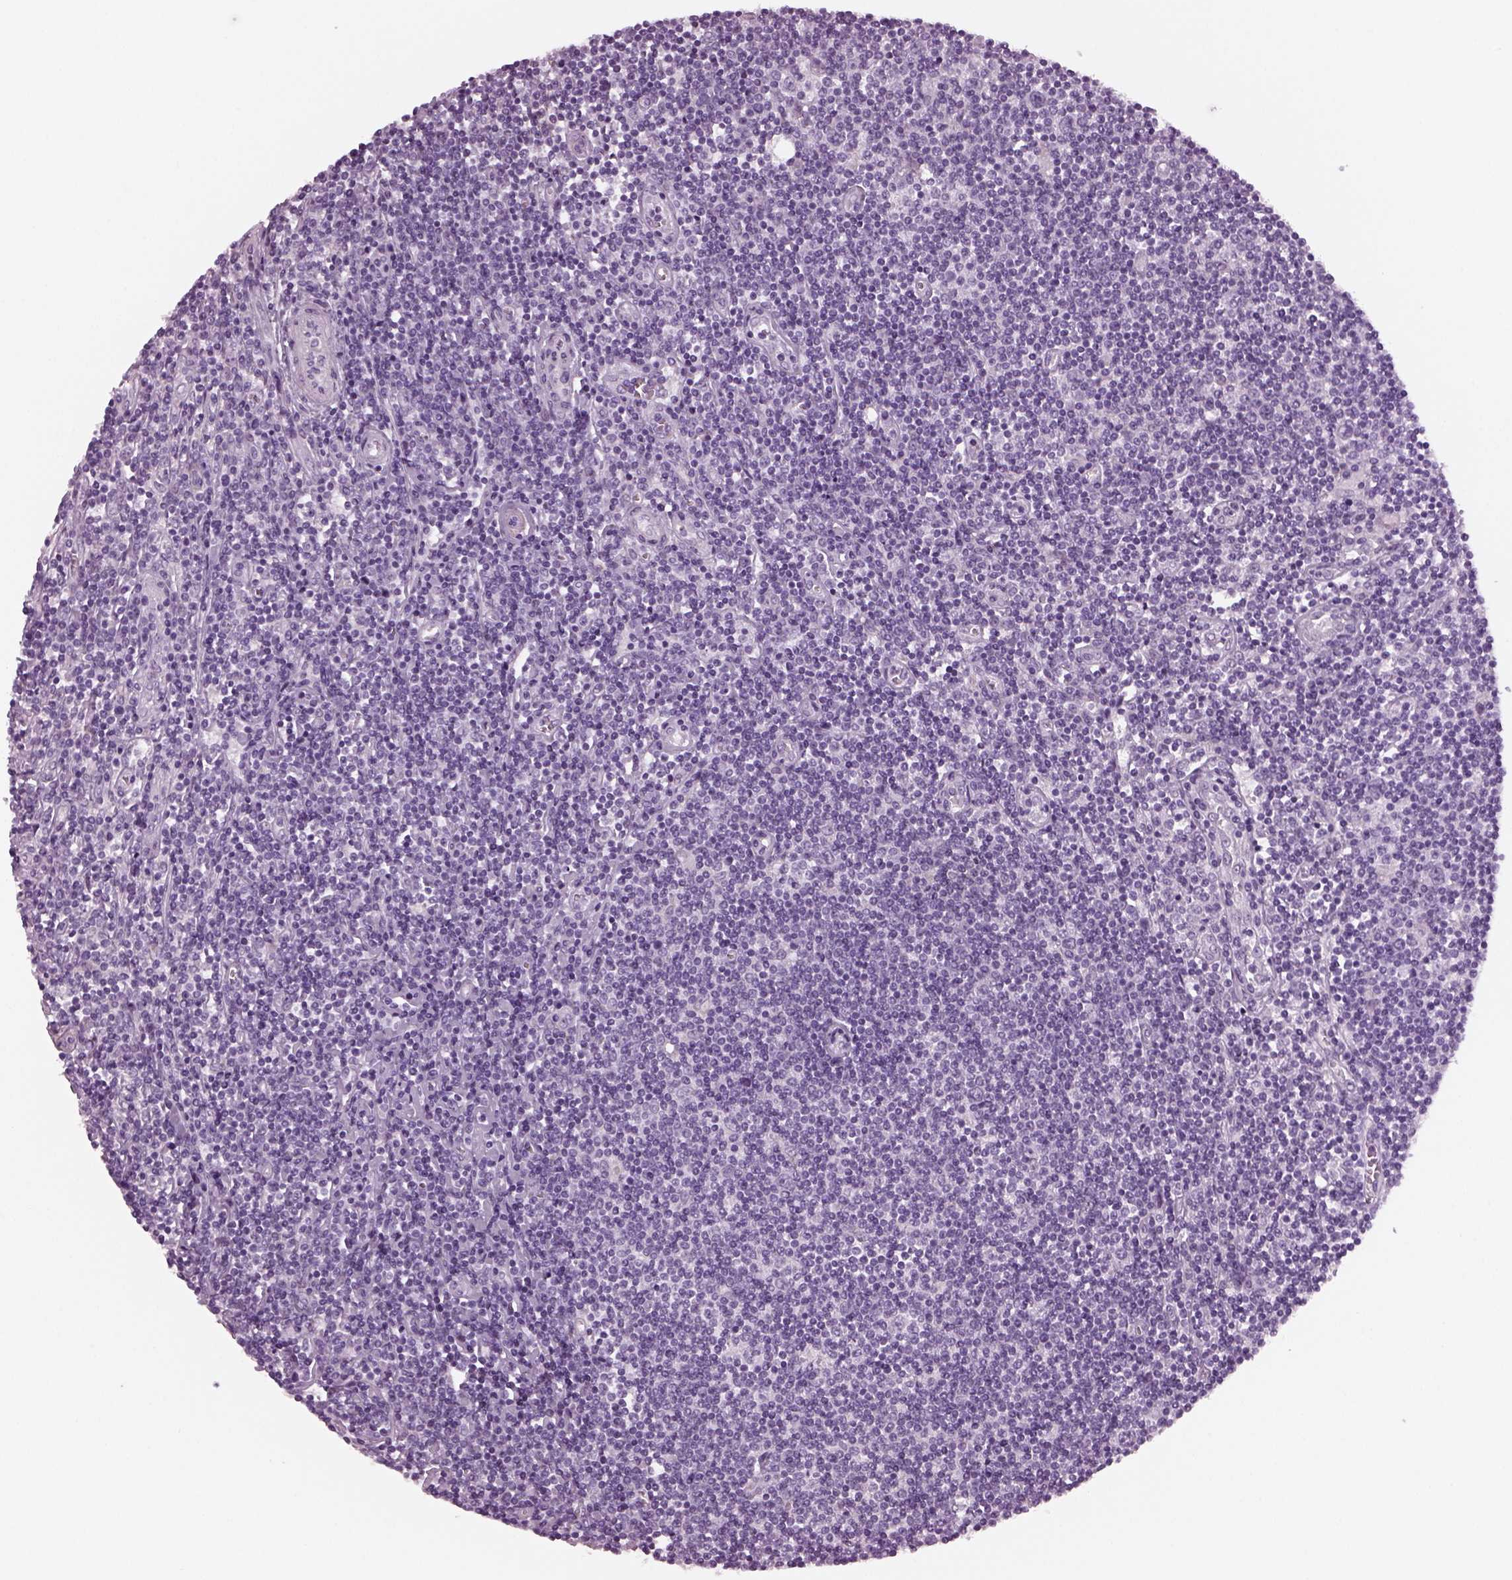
{"staining": {"intensity": "negative", "quantity": "none", "location": "none"}, "tissue": "lymphoma", "cell_type": "Tumor cells", "image_type": "cancer", "snomed": [{"axis": "morphology", "description": "Hodgkin's disease, NOS"}, {"axis": "topography", "description": "Lymph node"}], "caption": "A micrograph of human lymphoma is negative for staining in tumor cells.", "gene": "PRR9", "patient": {"sex": "male", "age": 40}}